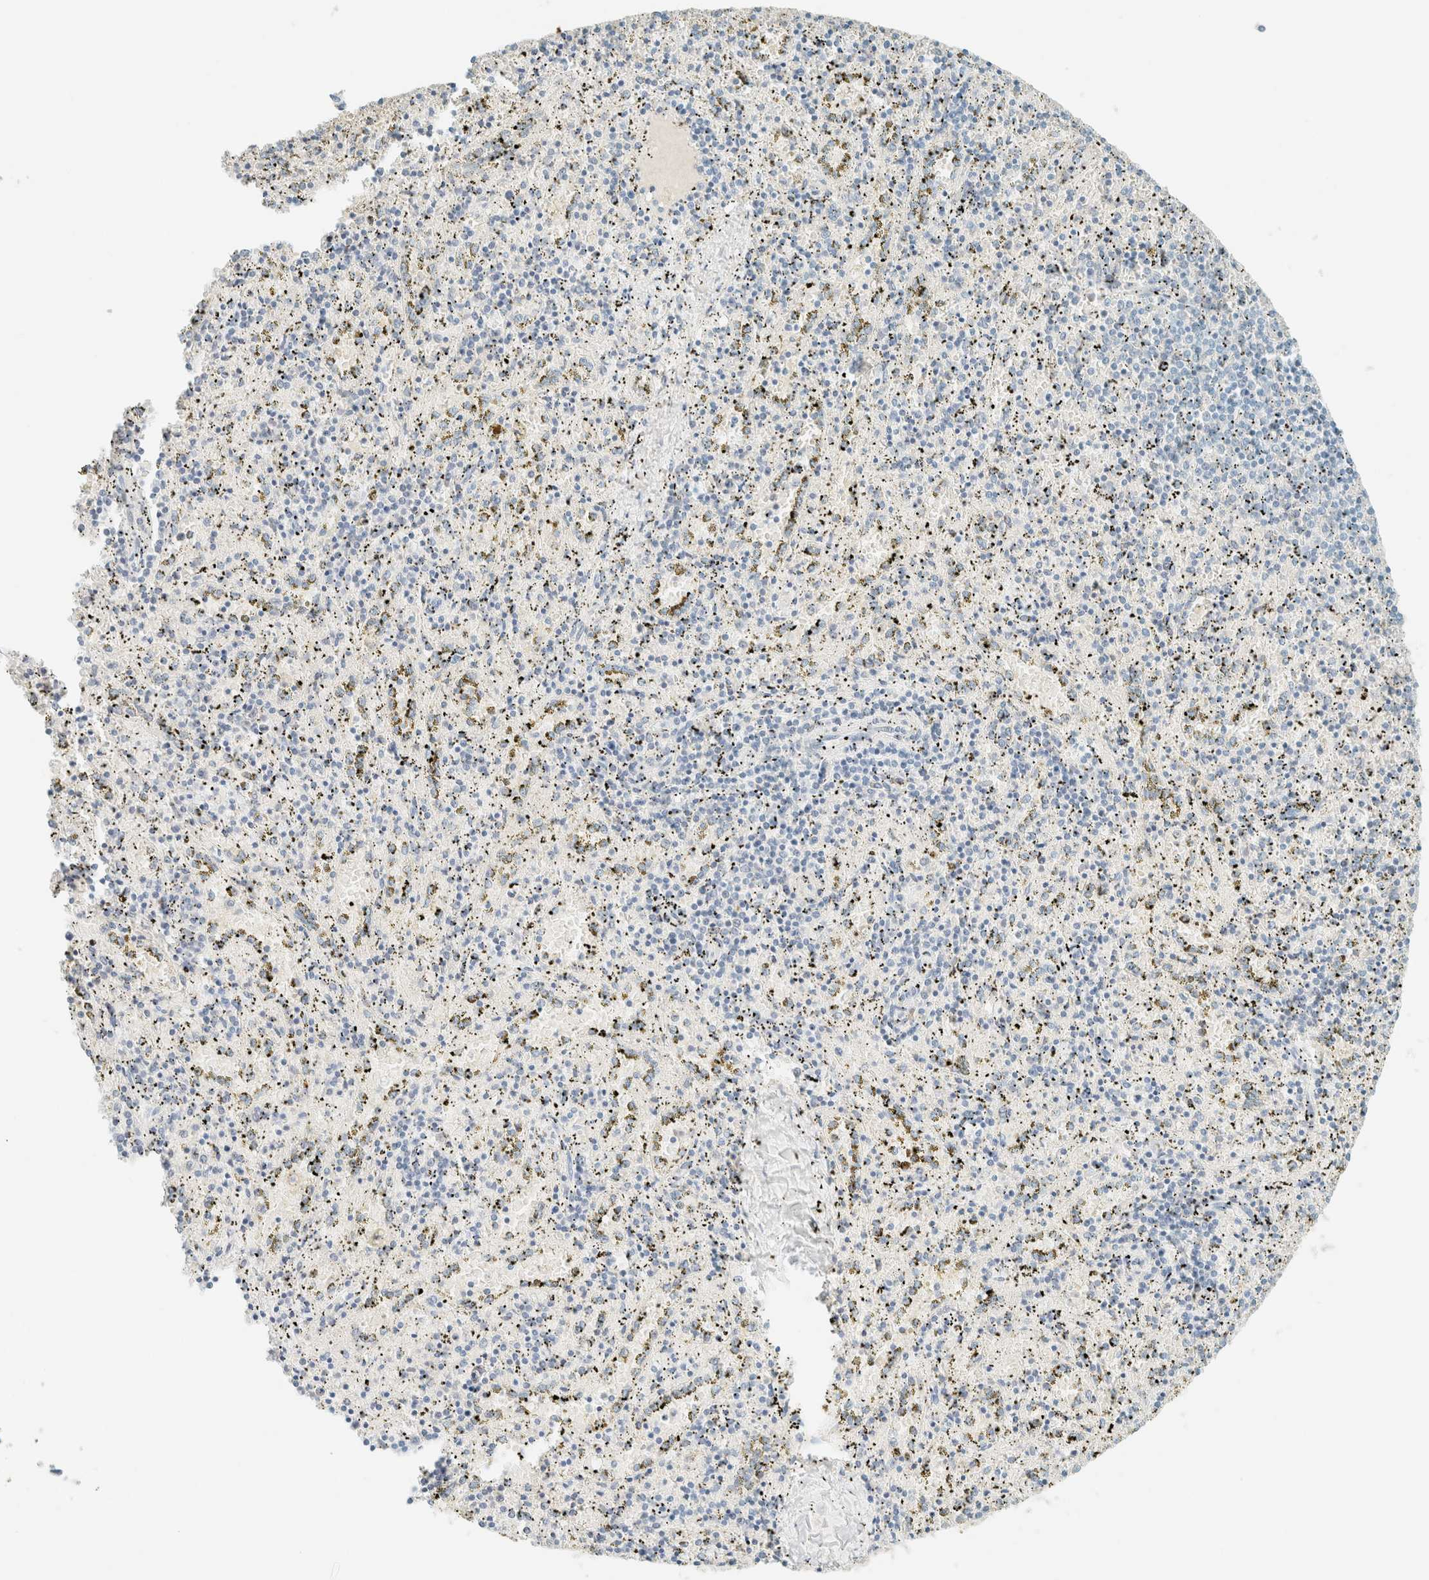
{"staining": {"intensity": "negative", "quantity": "none", "location": "none"}, "tissue": "spleen", "cell_type": "Cells in red pulp", "image_type": "normal", "snomed": [{"axis": "morphology", "description": "Normal tissue, NOS"}, {"axis": "topography", "description": "Spleen"}], "caption": "Benign spleen was stained to show a protein in brown. There is no significant staining in cells in red pulp. Nuclei are stained in blue.", "gene": "GPA33", "patient": {"sex": "male", "age": 11}}